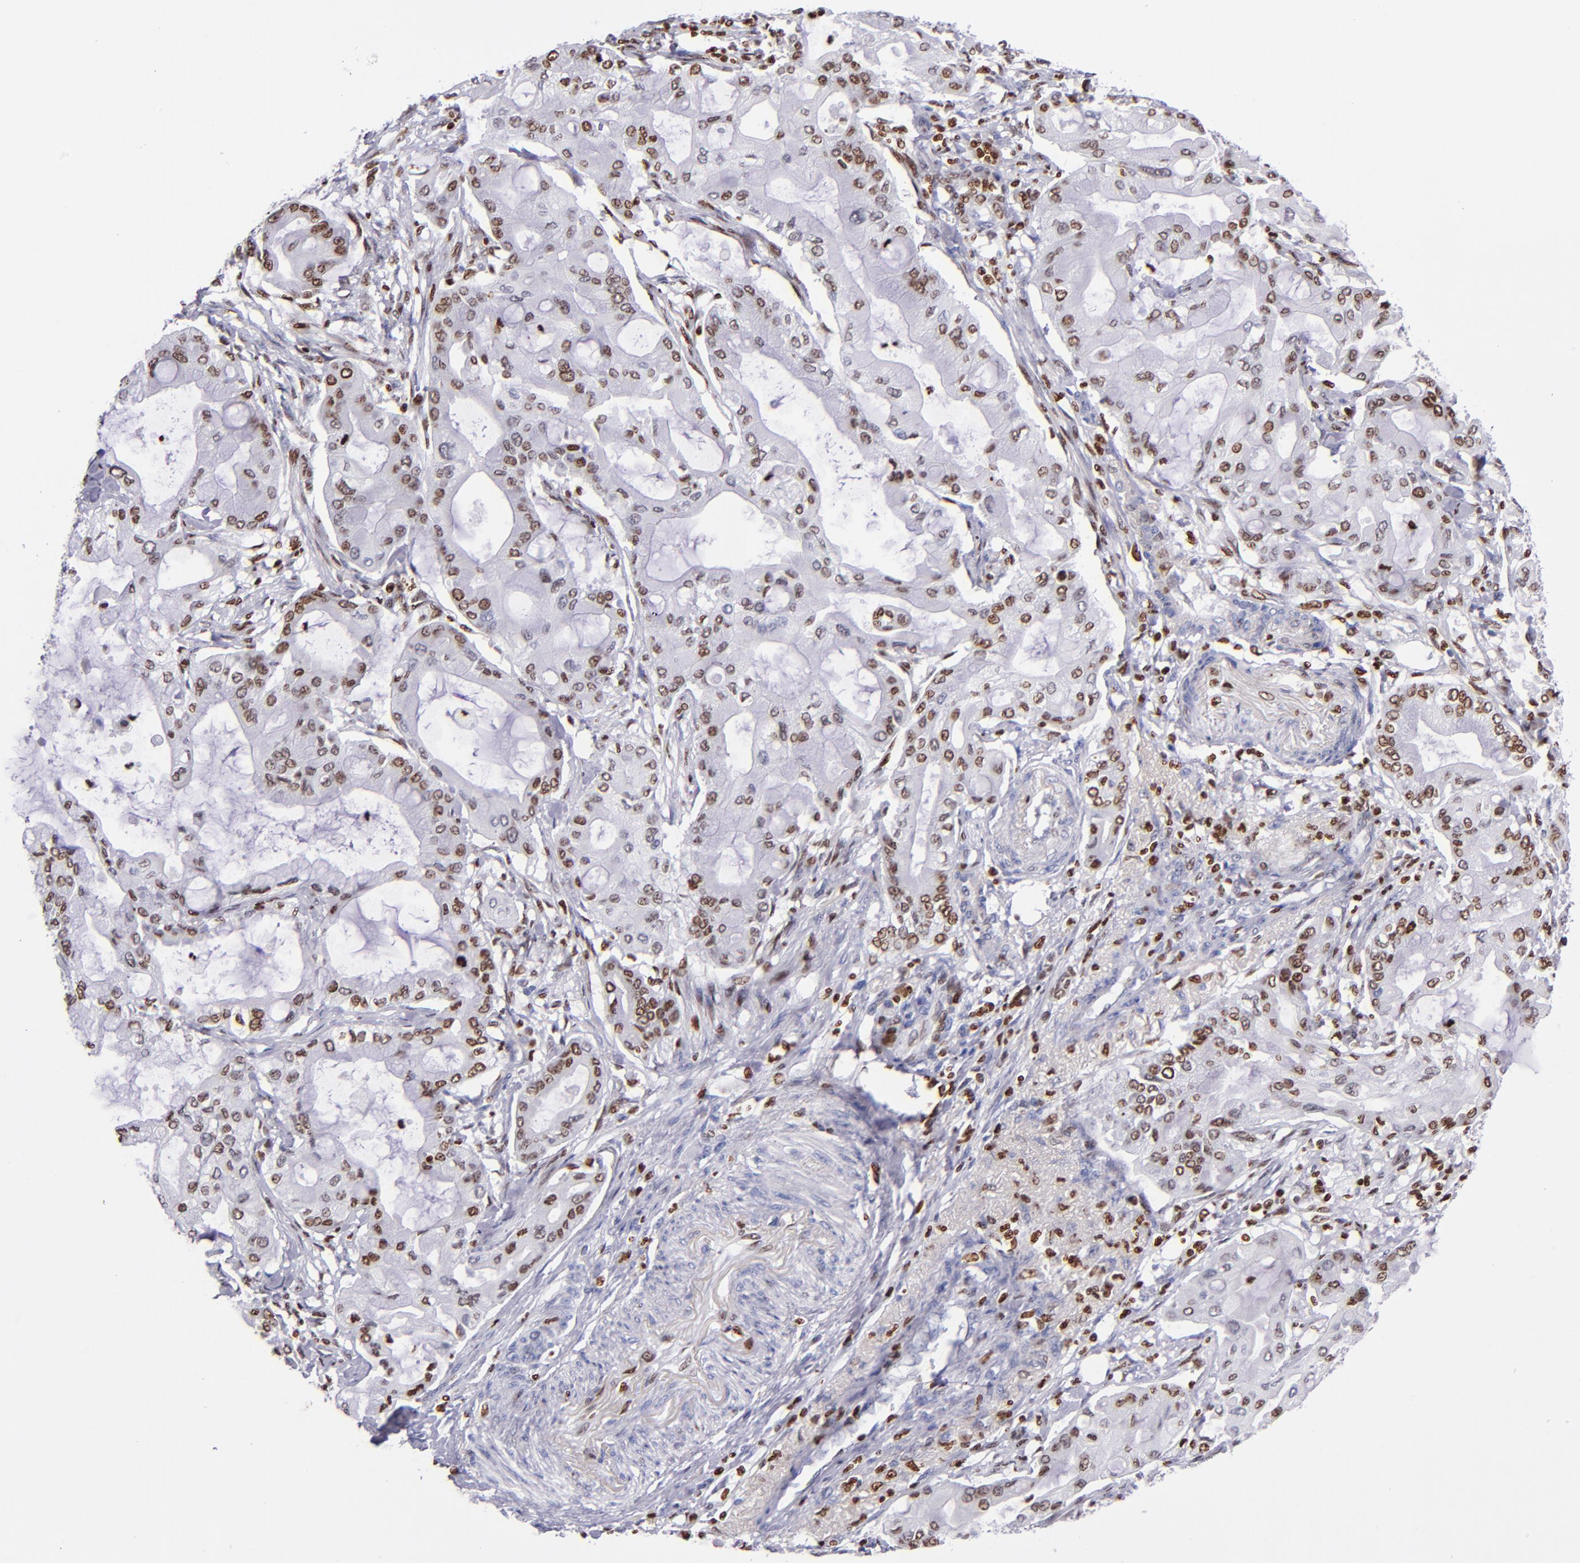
{"staining": {"intensity": "moderate", "quantity": "<25%", "location": "nuclear"}, "tissue": "pancreatic cancer", "cell_type": "Tumor cells", "image_type": "cancer", "snomed": [{"axis": "morphology", "description": "Adenocarcinoma, NOS"}, {"axis": "morphology", "description": "Adenocarcinoma, metastatic, NOS"}, {"axis": "topography", "description": "Lymph node"}, {"axis": "topography", "description": "Pancreas"}, {"axis": "topography", "description": "Duodenum"}], "caption": "The histopathology image reveals staining of metastatic adenocarcinoma (pancreatic), revealing moderate nuclear protein expression (brown color) within tumor cells.", "gene": "CDKL5", "patient": {"sex": "female", "age": 64}}